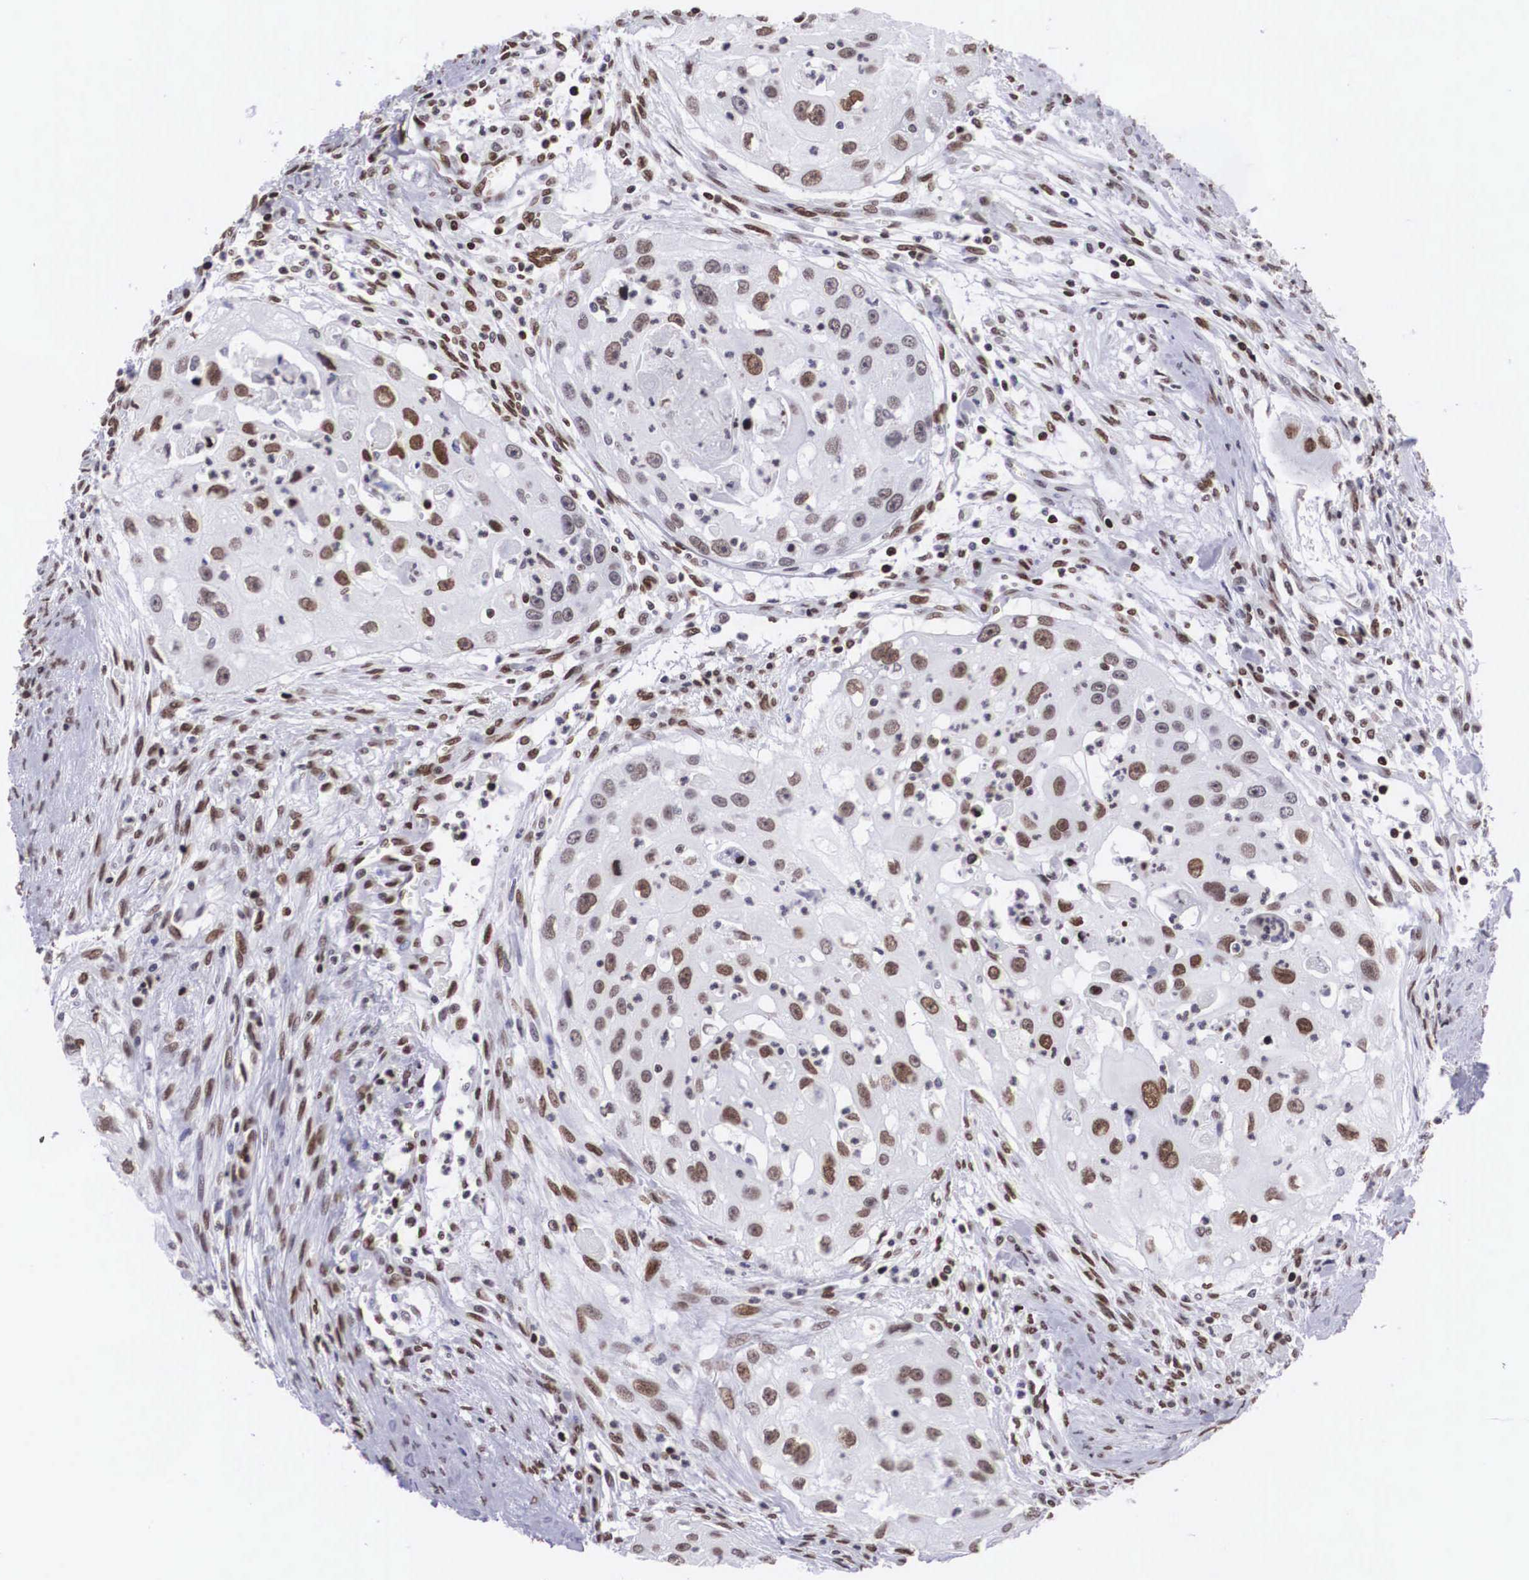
{"staining": {"intensity": "moderate", "quantity": ">75%", "location": "nuclear"}, "tissue": "head and neck cancer", "cell_type": "Tumor cells", "image_type": "cancer", "snomed": [{"axis": "morphology", "description": "Squamous cell carcinoma, NOS"}, {"axis": "topography", "description": "Head-Neck"}], "caption": "Head and neck cancer stained with a brown dye shows moderate nuclear positive expression in approximately >75% of tumor cells.", "gene": "MECP2", "patient": {"sex": "male", "age": 64}}